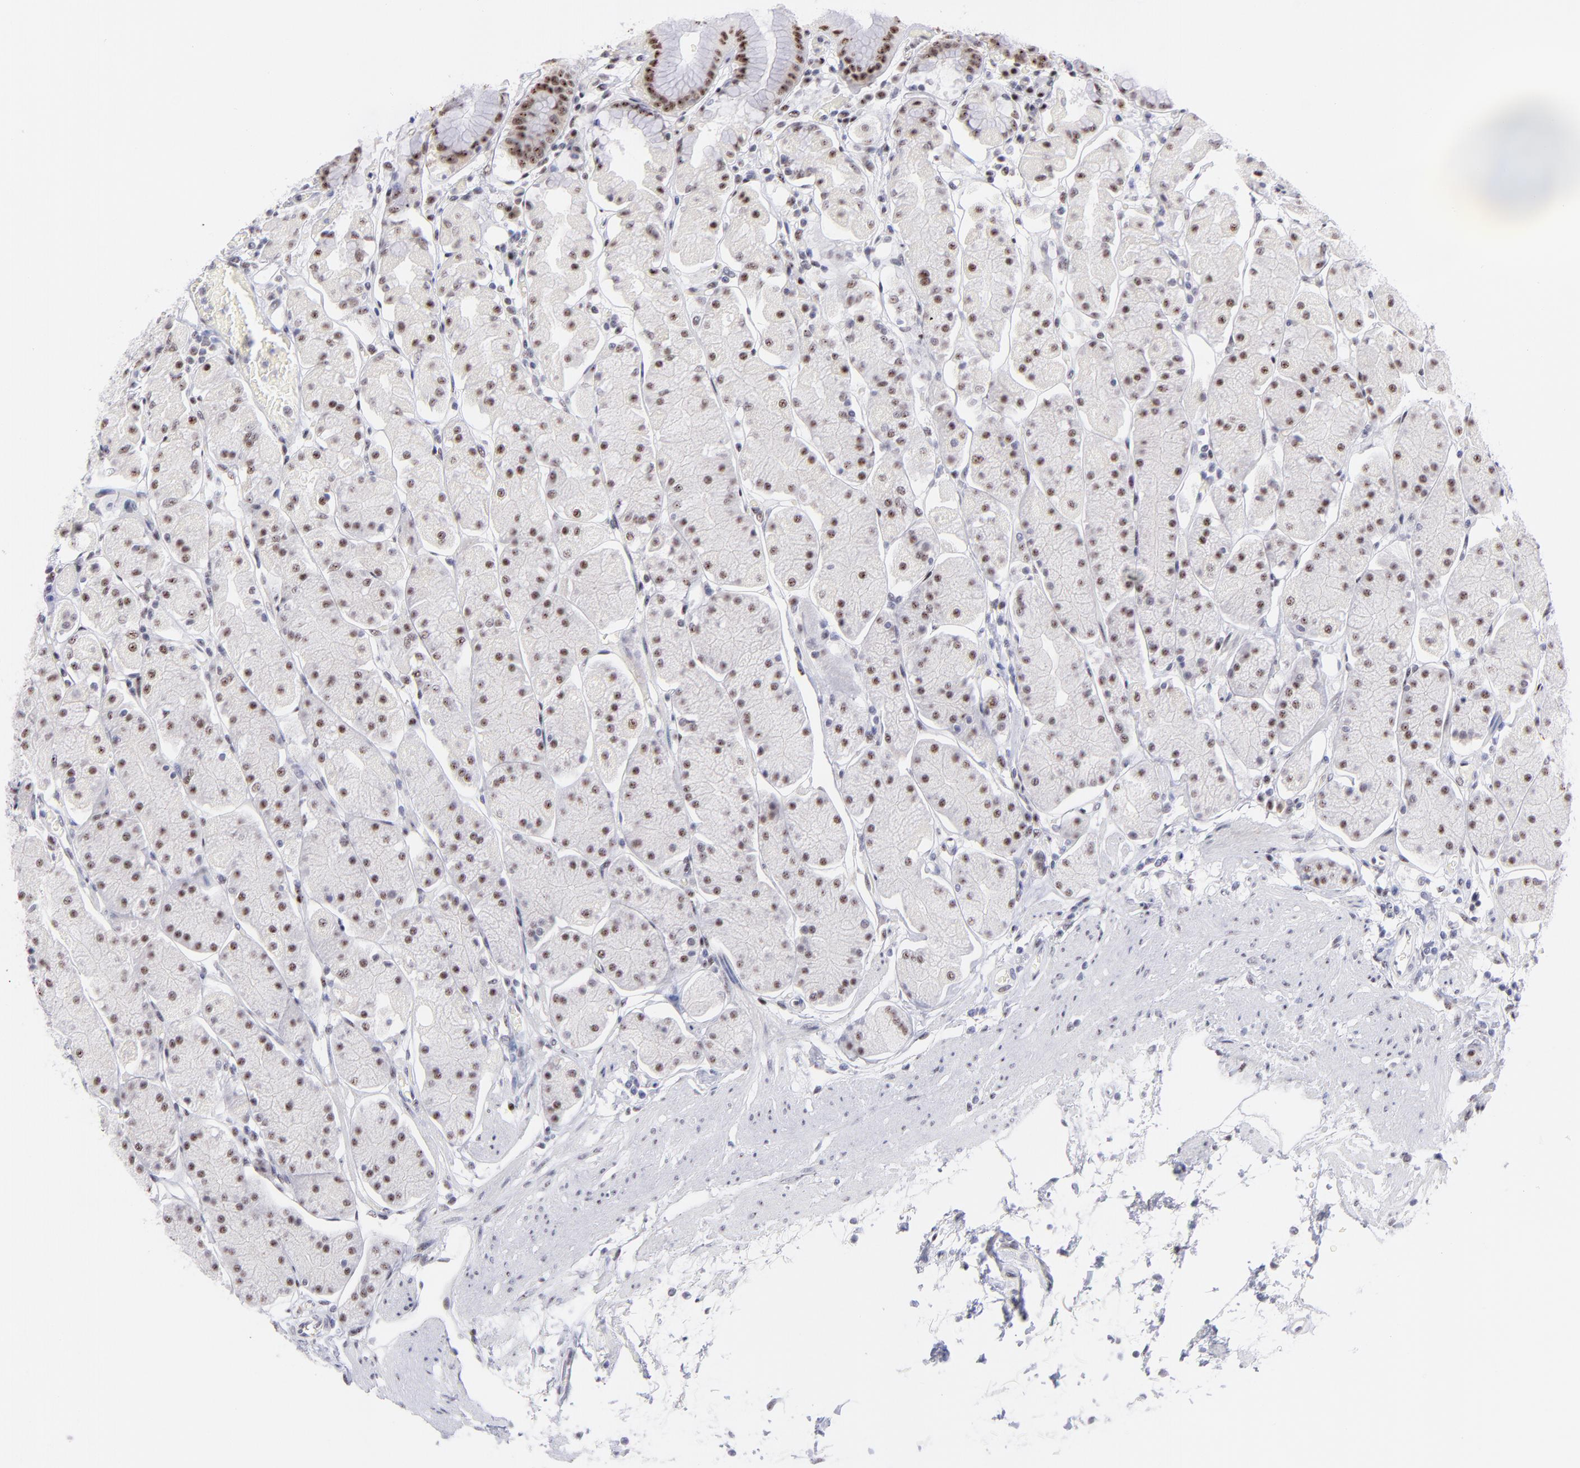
{"staining": {"intensity": "moderate", "quantity": ">75%", "location": "nuclear"}, "tissue": "stomach", "cell_type": "Glandular cells", "image_type": "normal", "snomed": [{"axis": "morphology", "description": "Normal tissue, NOS"}, {"axis": "topography", "description": "Stomach, upper"}, {"axis": "topography", "description": "Stomach"}], "caption": "IHC (DAB (3,3'-diaminobenzidine)) staining of normal human stomach demonstrates moderate nuclear protein positivity in about >75% of glandular cells. (DAB (3,3'-diaminobenzidine) IHC with brightfield microscopy, high magnification).", "gene": "CDC25C", "patient": {"sex": "male", "age": 76}}